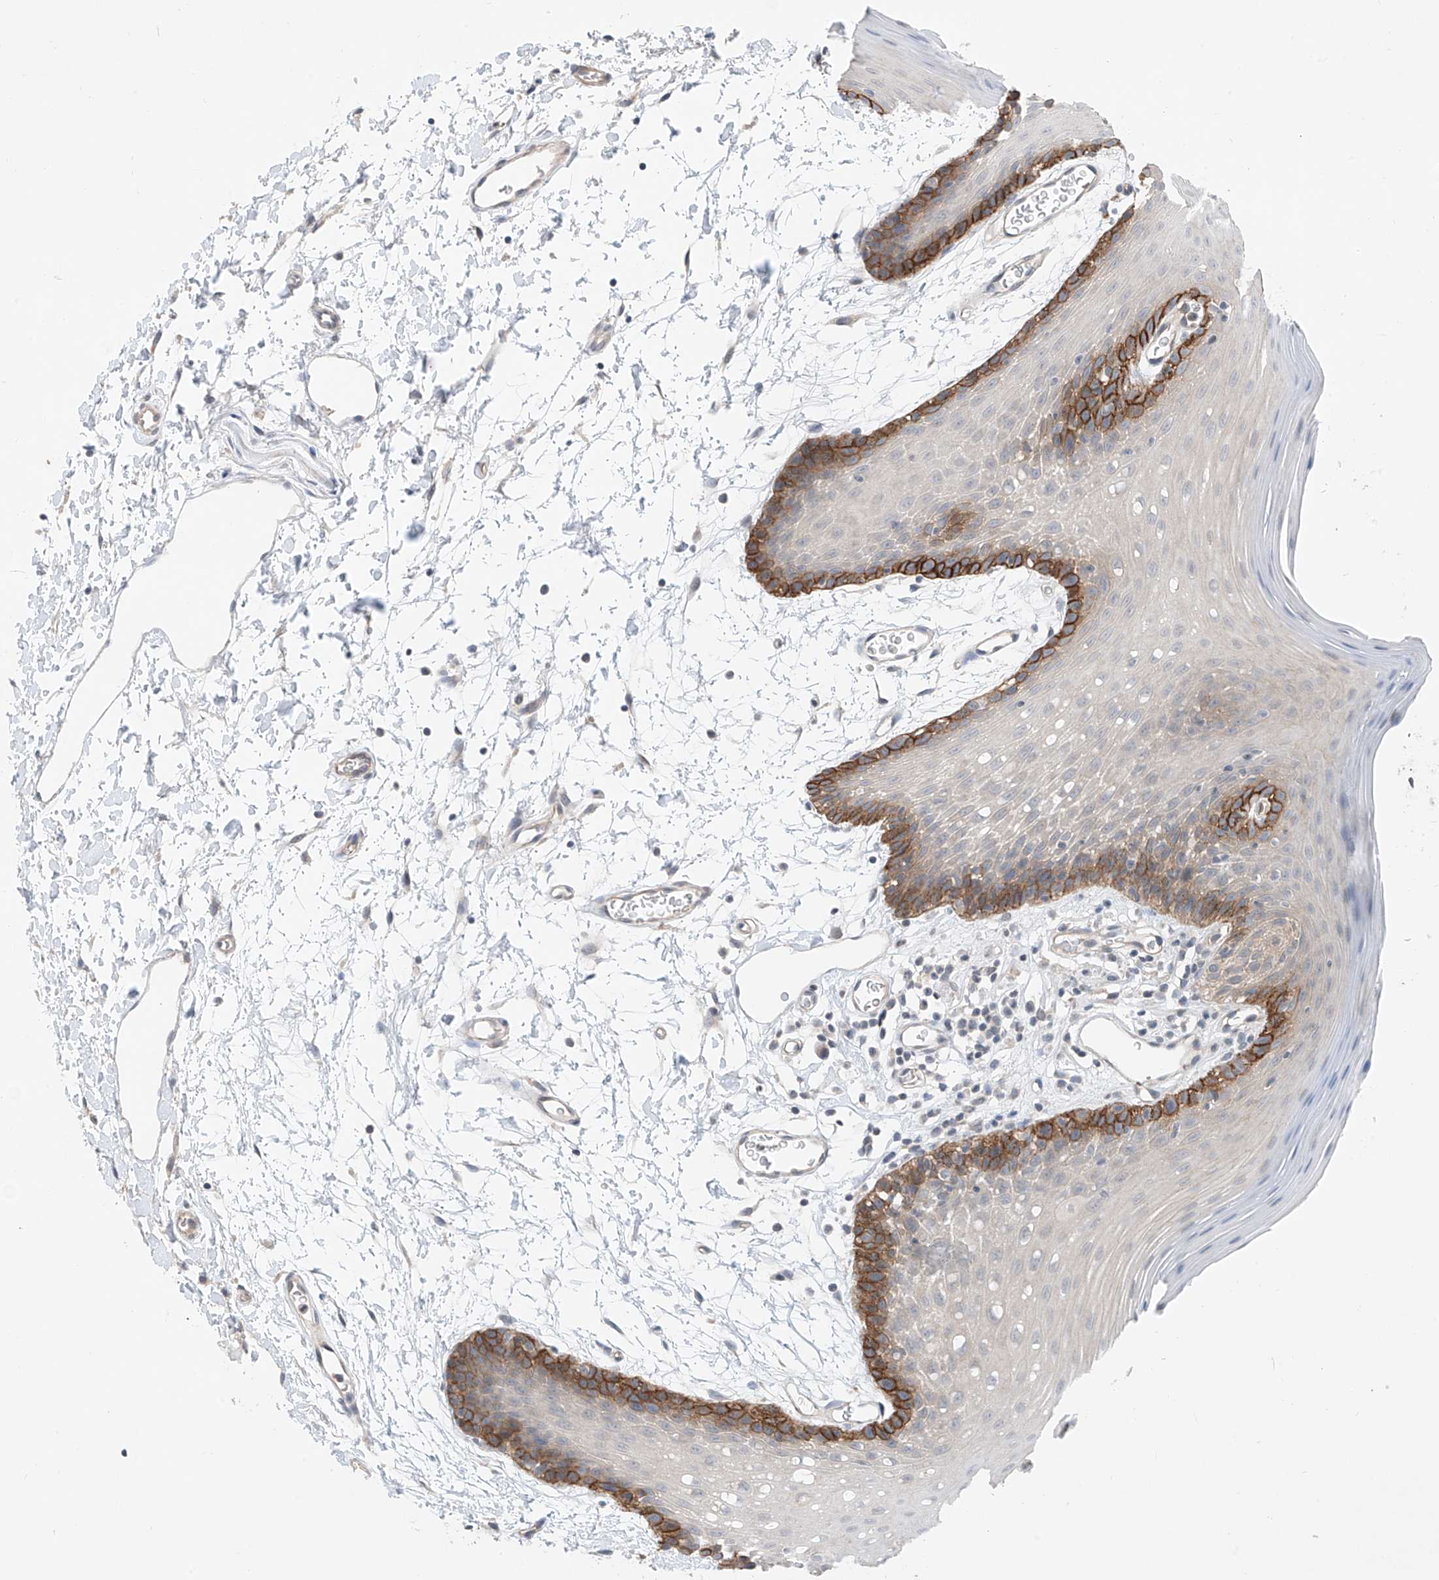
{"staining": {"intensity": "strong", "quantity": "<25%", "location": "cytoplasmic/membranous"}, "tissue": "oral mucosa", "cell_type": "Squamous epithelial cells", "image_type": "normal", "snomed": [{"axis": "morphology", "description": "Normal tissue, NOS"}, {"axis": "topography", "description": "Skeletal muscle"}, {"axis": "topography", "description": "Oral tissue"}, {"axis": "topography", "description": "Salivary gland"}, {"axis": "topography", "description": "Peripheral nerve tissue"}], "caption": "Immunohistochemistry image of normal oral mucosa: human oral mucosa stained using IHC reveals medium levels of strong protein expression localized specifically in the cytoplasmic/membranous of squamous epithelial cells, appearing as a cytoplasmic/membranous brown color.", "gene": "ABLIM2", "patient": {"sex": "male", "age": 54}}